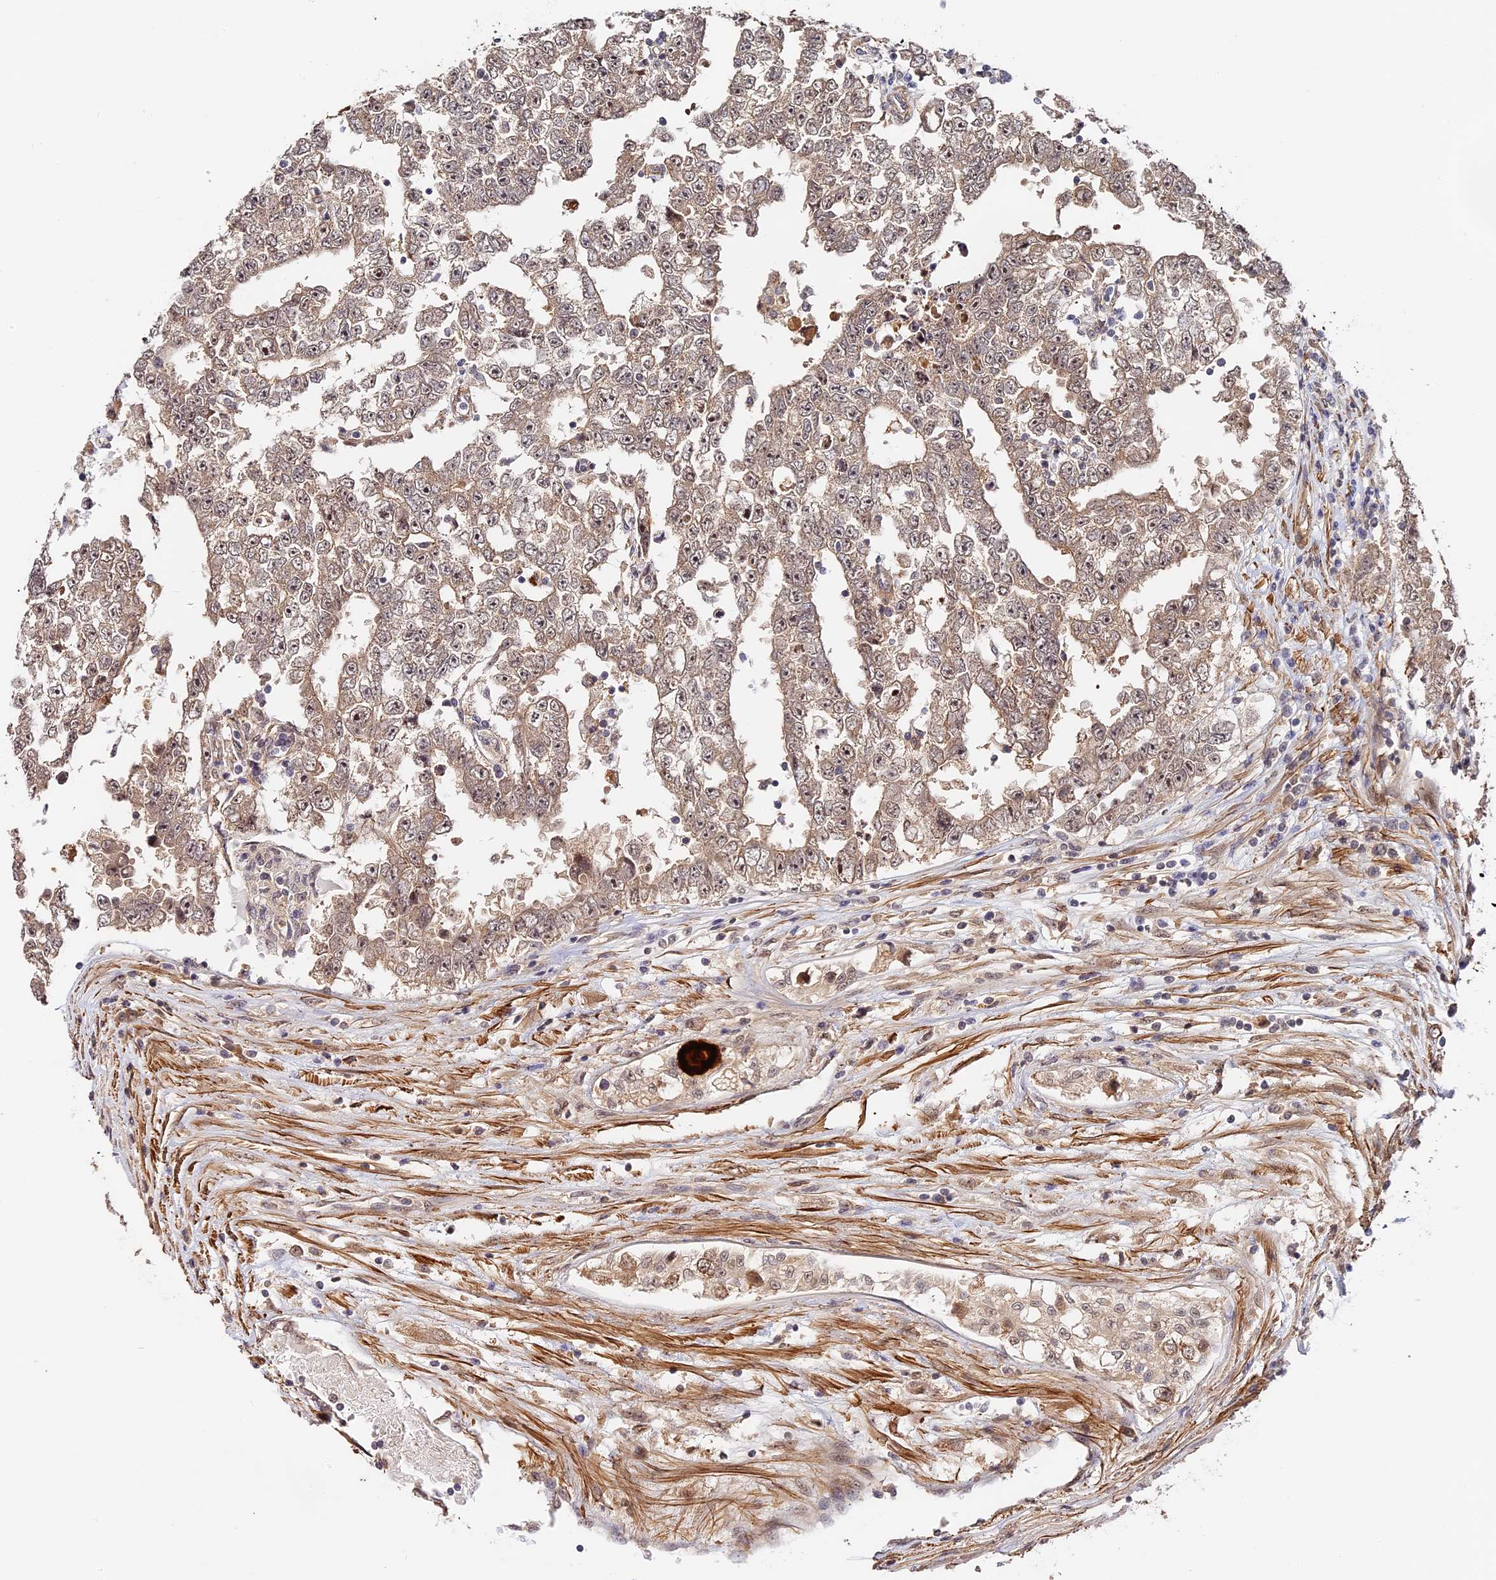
{"staining": {"intensity": "moderate", "quantity": "25%-75%", "location": "nuclear"}, "tissue": "testis cancer", "cell_type": "Tumor cells", "image_type": "cancer", "snomed": [{"axis": "morphology", "description": "Carcinoma, Embryonal, NOS"}, {"axis": "topography", "description": "Testis"}], "caption": "Immunohistochemical staining of testis embryonal carcinoma reveals moderate nuclear protein staining in approximately 25%-75% of tumor cells.", "gene": "IMPACT", "patient": {"sex": "male", "age": 25}}